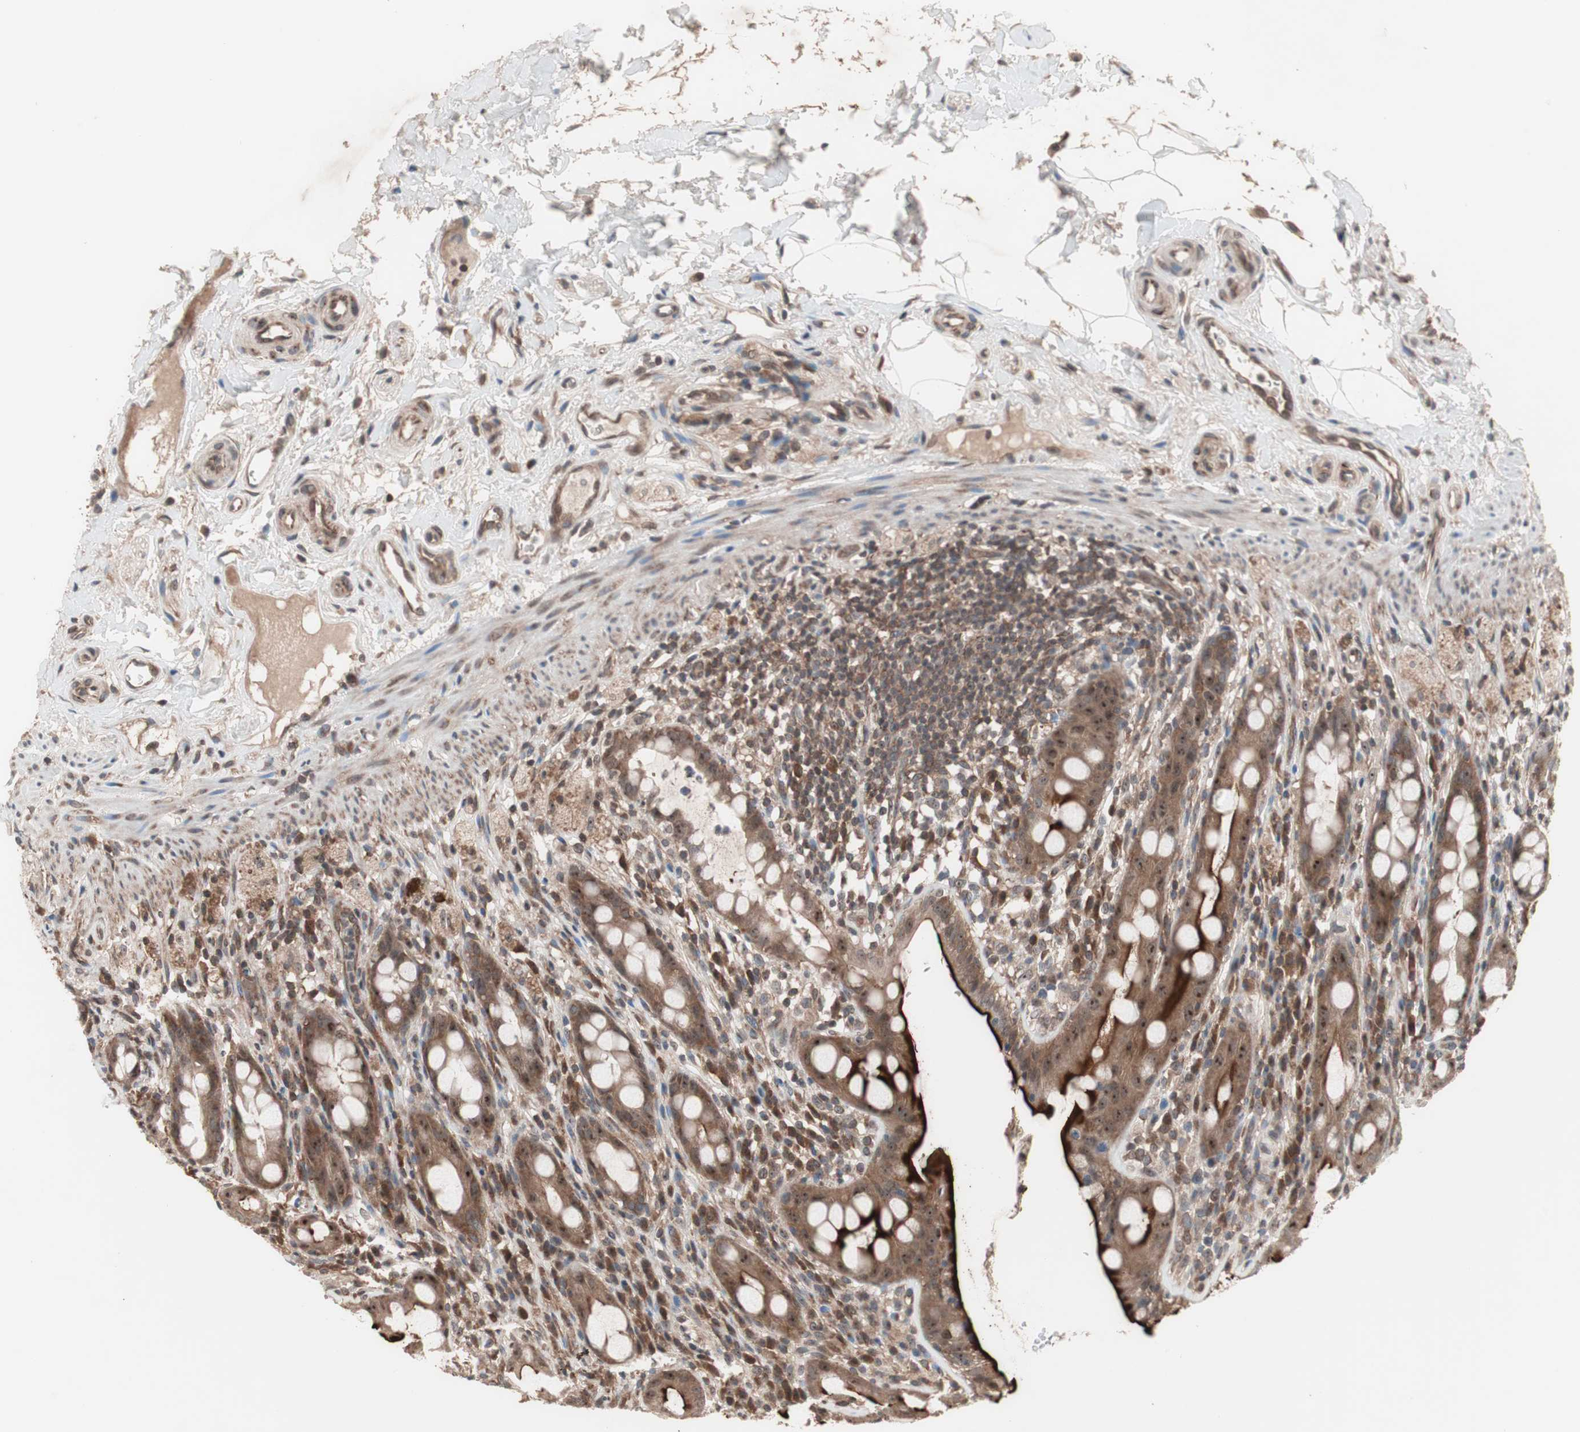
{"staining": {"intensity": "weak", "quantity": ">75%", "location": "cytoplasmic/membranous"}, "tissue": "rectum", "cell_type": "Glandular cells", "image_type": "normal", "snomed": [{"axis": "morphology", "description": "Normal tissue, NOS"}, {"axis": "topography", "description": "Rectum"}], "caption": "Immunohistochemical staining of benign rectum reveals >75% levels of weak cytoplasmic/membranous protein expression in about >75% of glandular cells.", "gene": "IRS1", "patient": {"sex": "male", "age": 44}}